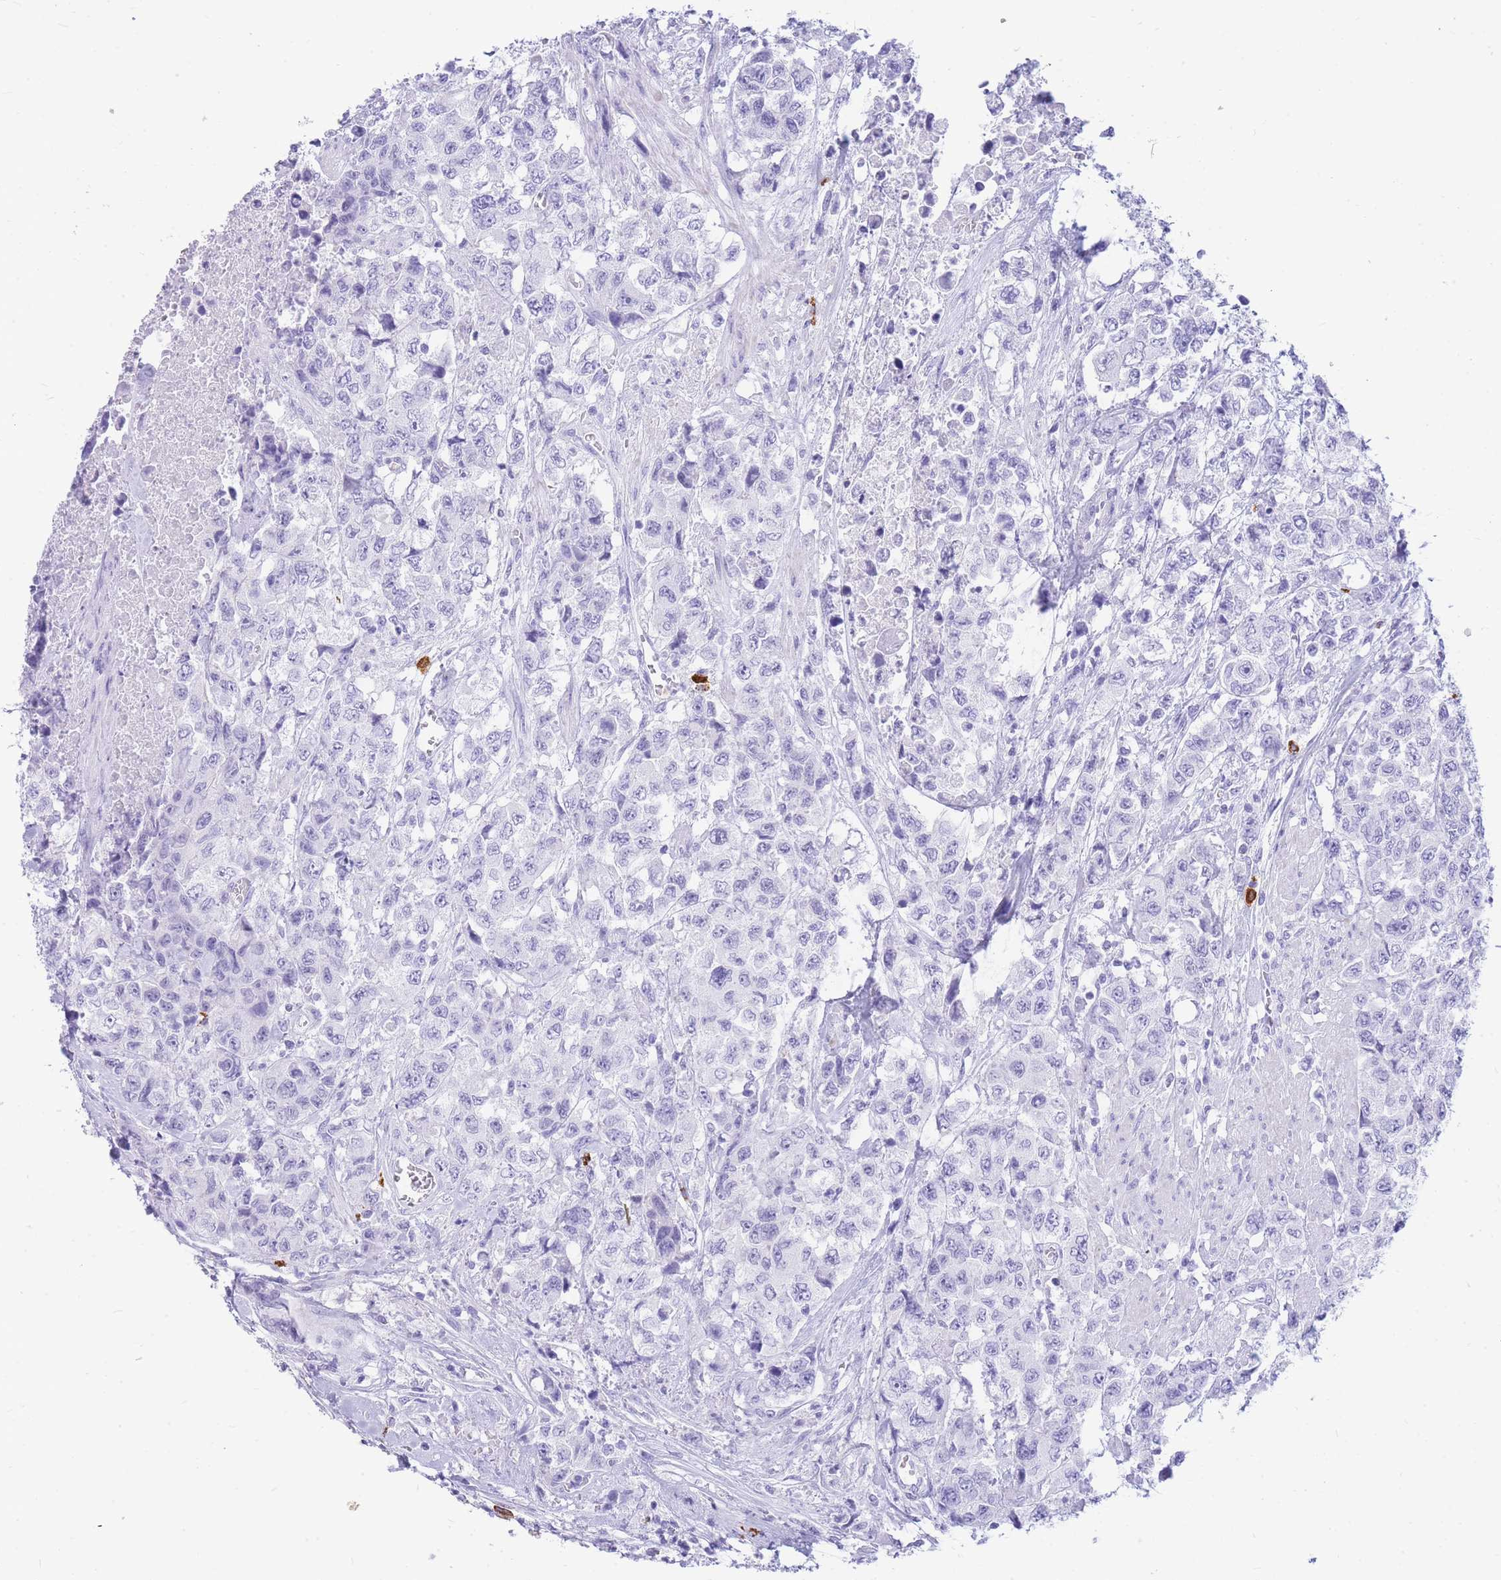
{"staining": {"intensity": "negative", "quantity": "none", "location": "none"}, "tissue": "urothelial cancer", "cell_type": "Tumor cells", "image_type": "cancer", "snomed": [{"axis": "morphology", "description": "Urothelial carcinoma, High grade"}, {"axis": "topography", "description": "Urinary bladder"}], "caption": "Protein analysis of urothelial carcinoma (high-grade) shows no significant staining in tumor cells.", "gene": "HERC1", "patient": {"sex": "female", "age": 78}}